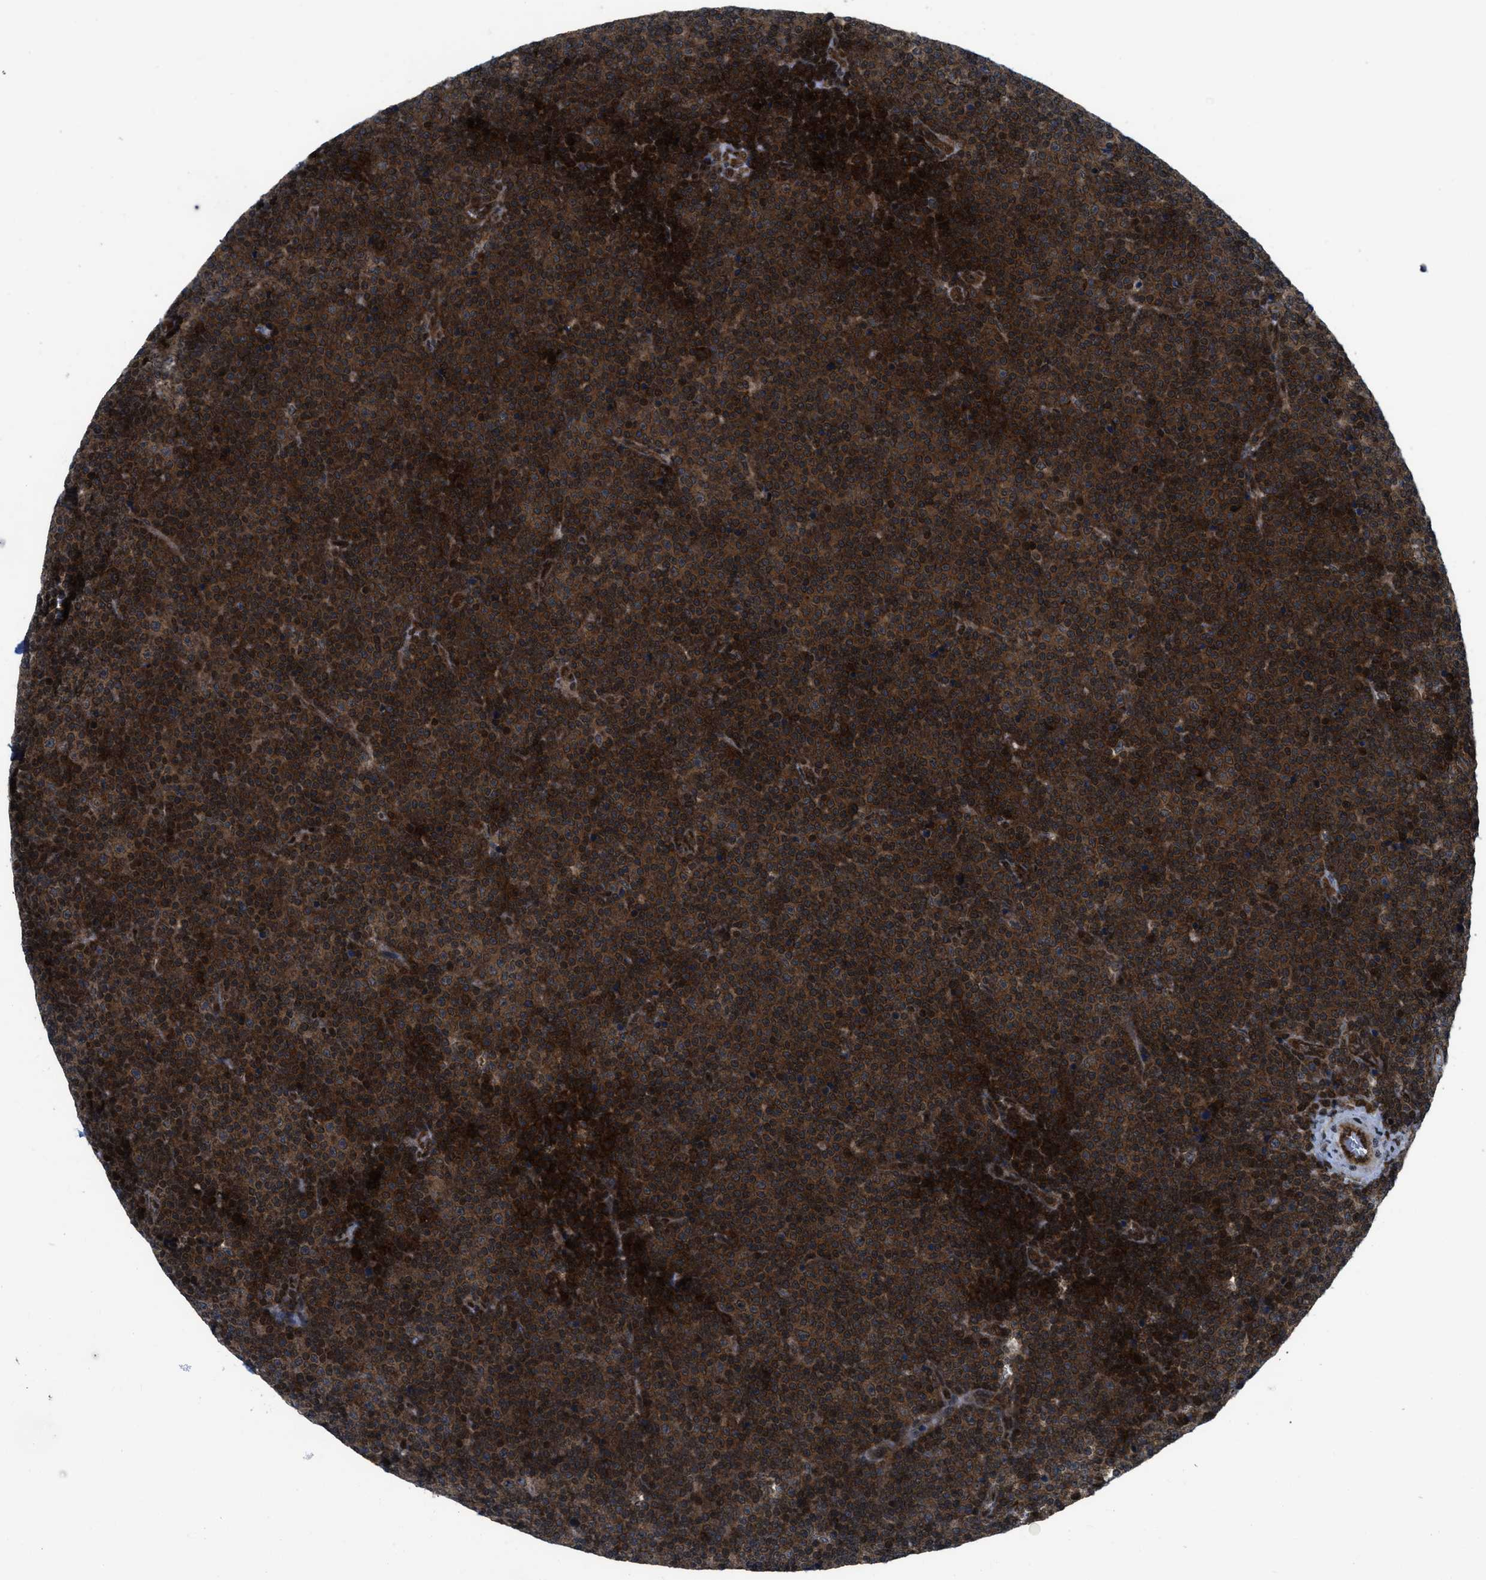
{"staining": {"intensity": "strong", "quantity": ">75%", "location": "cytoplasmic/membranous,nuclear"}, "tissue": "lymphoma", "cell_type": "Tumor cells", "image_type": "cancer", "snomed": [{"axis": "morphology", "description": "Malignant lymphoma, non-Hodgkin's type, Low grade"}, {"axis": "topography", "description": "Lymph node"}], "caption": "A photomicrograph of malignant lymphoma, non-Hodgkin's type (low-grade) stained for a protein shows strong cytoplasmic/membranous and nuclear brown staining in tumor cells.", "gene": "PPP2CB", "patient": {"sex": "female", "age": 67}}